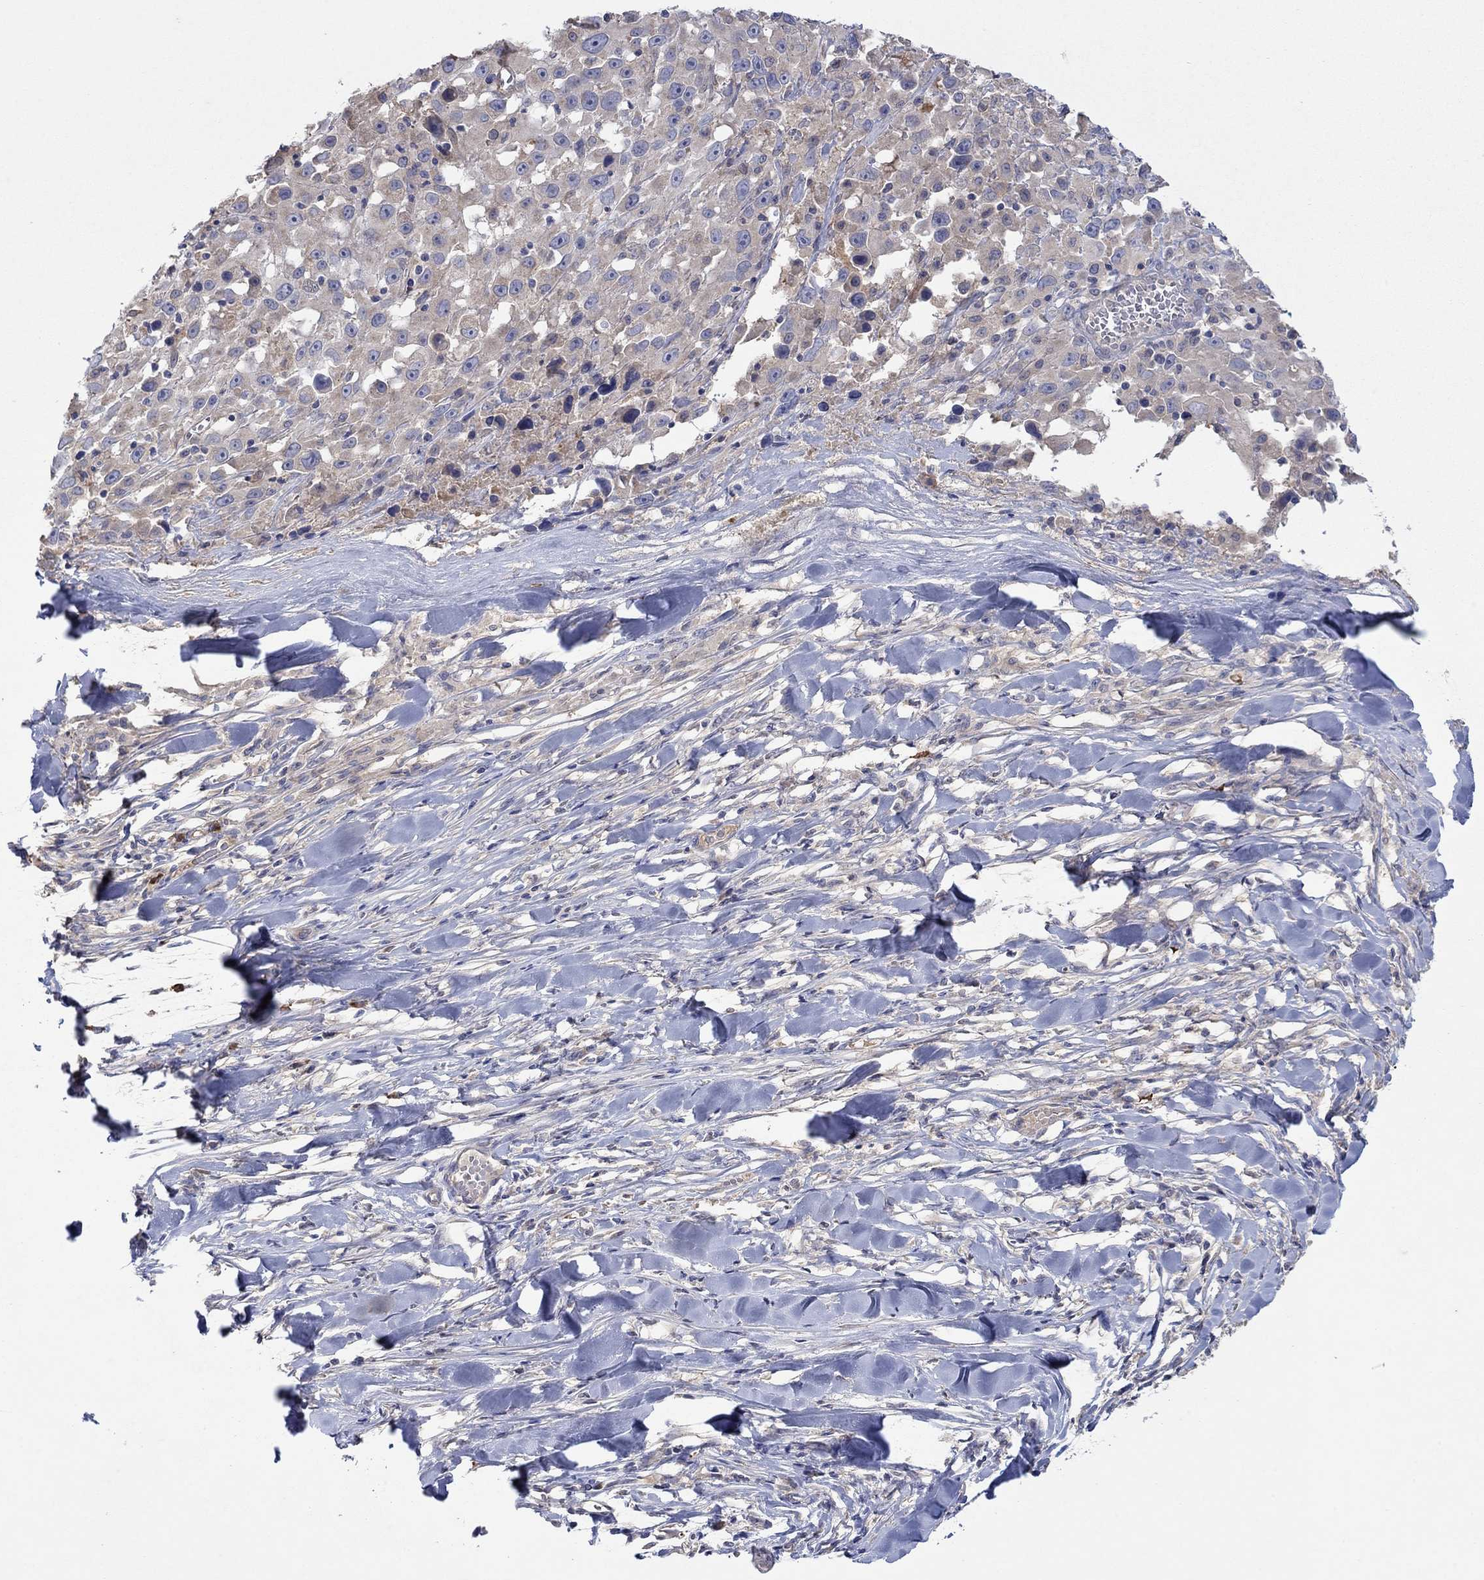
{"staining": {"intensity": "weak", "quantity": "25%-75%", "location": "cytoplasmic/membranous"}, "tissue": "melanoma", "cell_type": "Tumor cells", "image_type": "cancer", "snomed": [{"axis": "morphology", "description": "Malignant melanoma, Metastatic site"}, {"axis": "topography", "description": "Lymph node"}], "caption": "Immunohistochemistry (IHC) of malignant melanoma (metastatic site) reveals low levels of weak cytoplasmic/membranous positivity in about 25%-75% of tumor cells.", "gene": "PLCL2", "patient": {"sex": "male", "age": 50}}